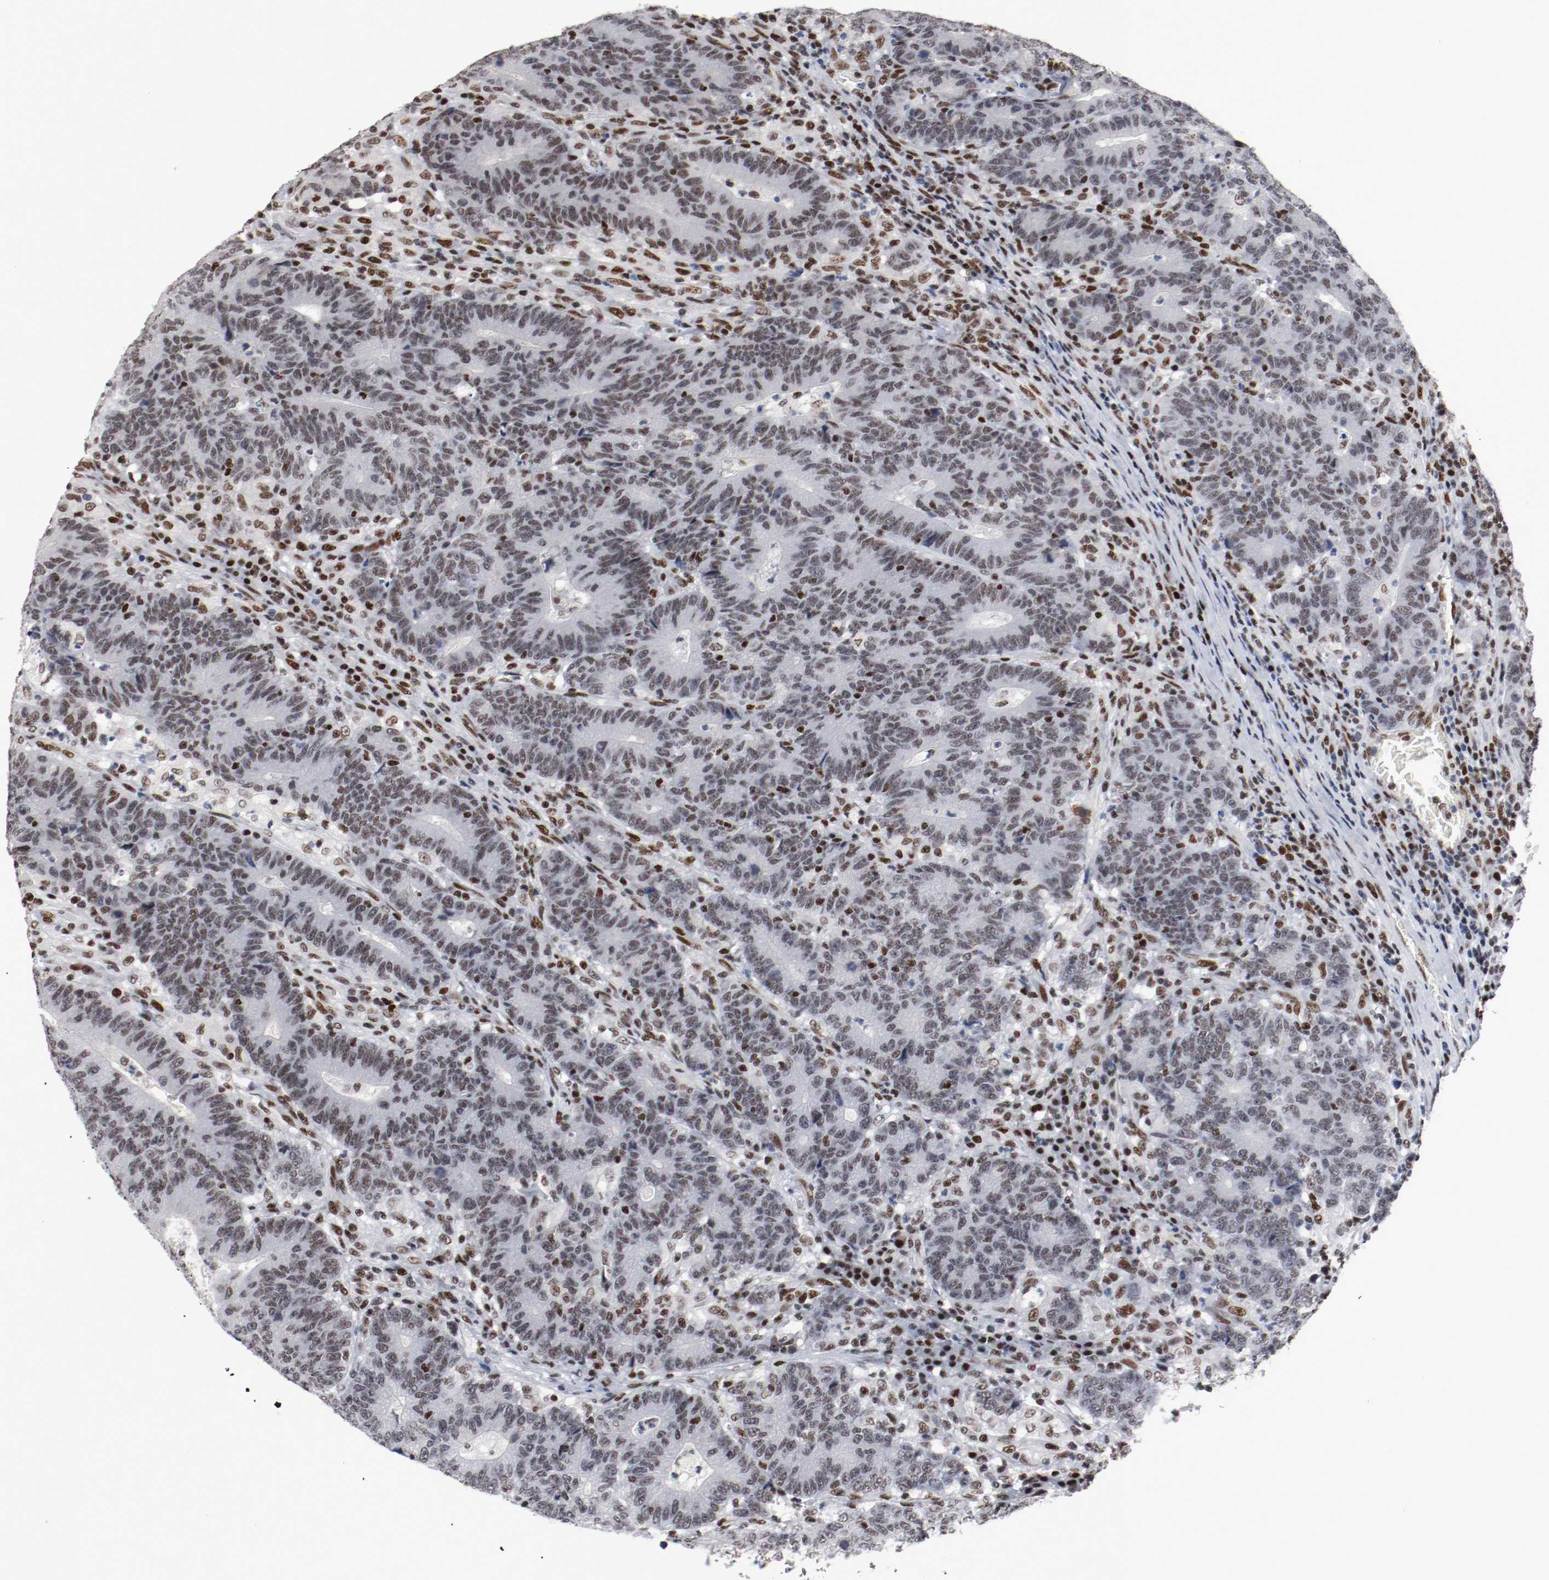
{"staining": {"intensity": "weak", "quantity": ">75%", "location": "nuclear"}, "tissue": "colorectal cancer", "cell_type": "Tumor cells", "image_type": "cancer", "snomed": [{"axis": "morphology", "description": "Normal tissue, NOS"}, {"axis": "morphology", "description": "Adenocarcinoma, NOS"}, {"axis": "topography", "description": "Colon"}], "caption": "Immunohistochemical staining of human colorectal adenocarcinoma exhibits weak nuclear protein expression in about >75% of tumor cells. The protein of interest is shown in brown color, while the nuclei are stained blue.", "gene": "MEF2D", "patient": {"sex": "female", "age": 75}}